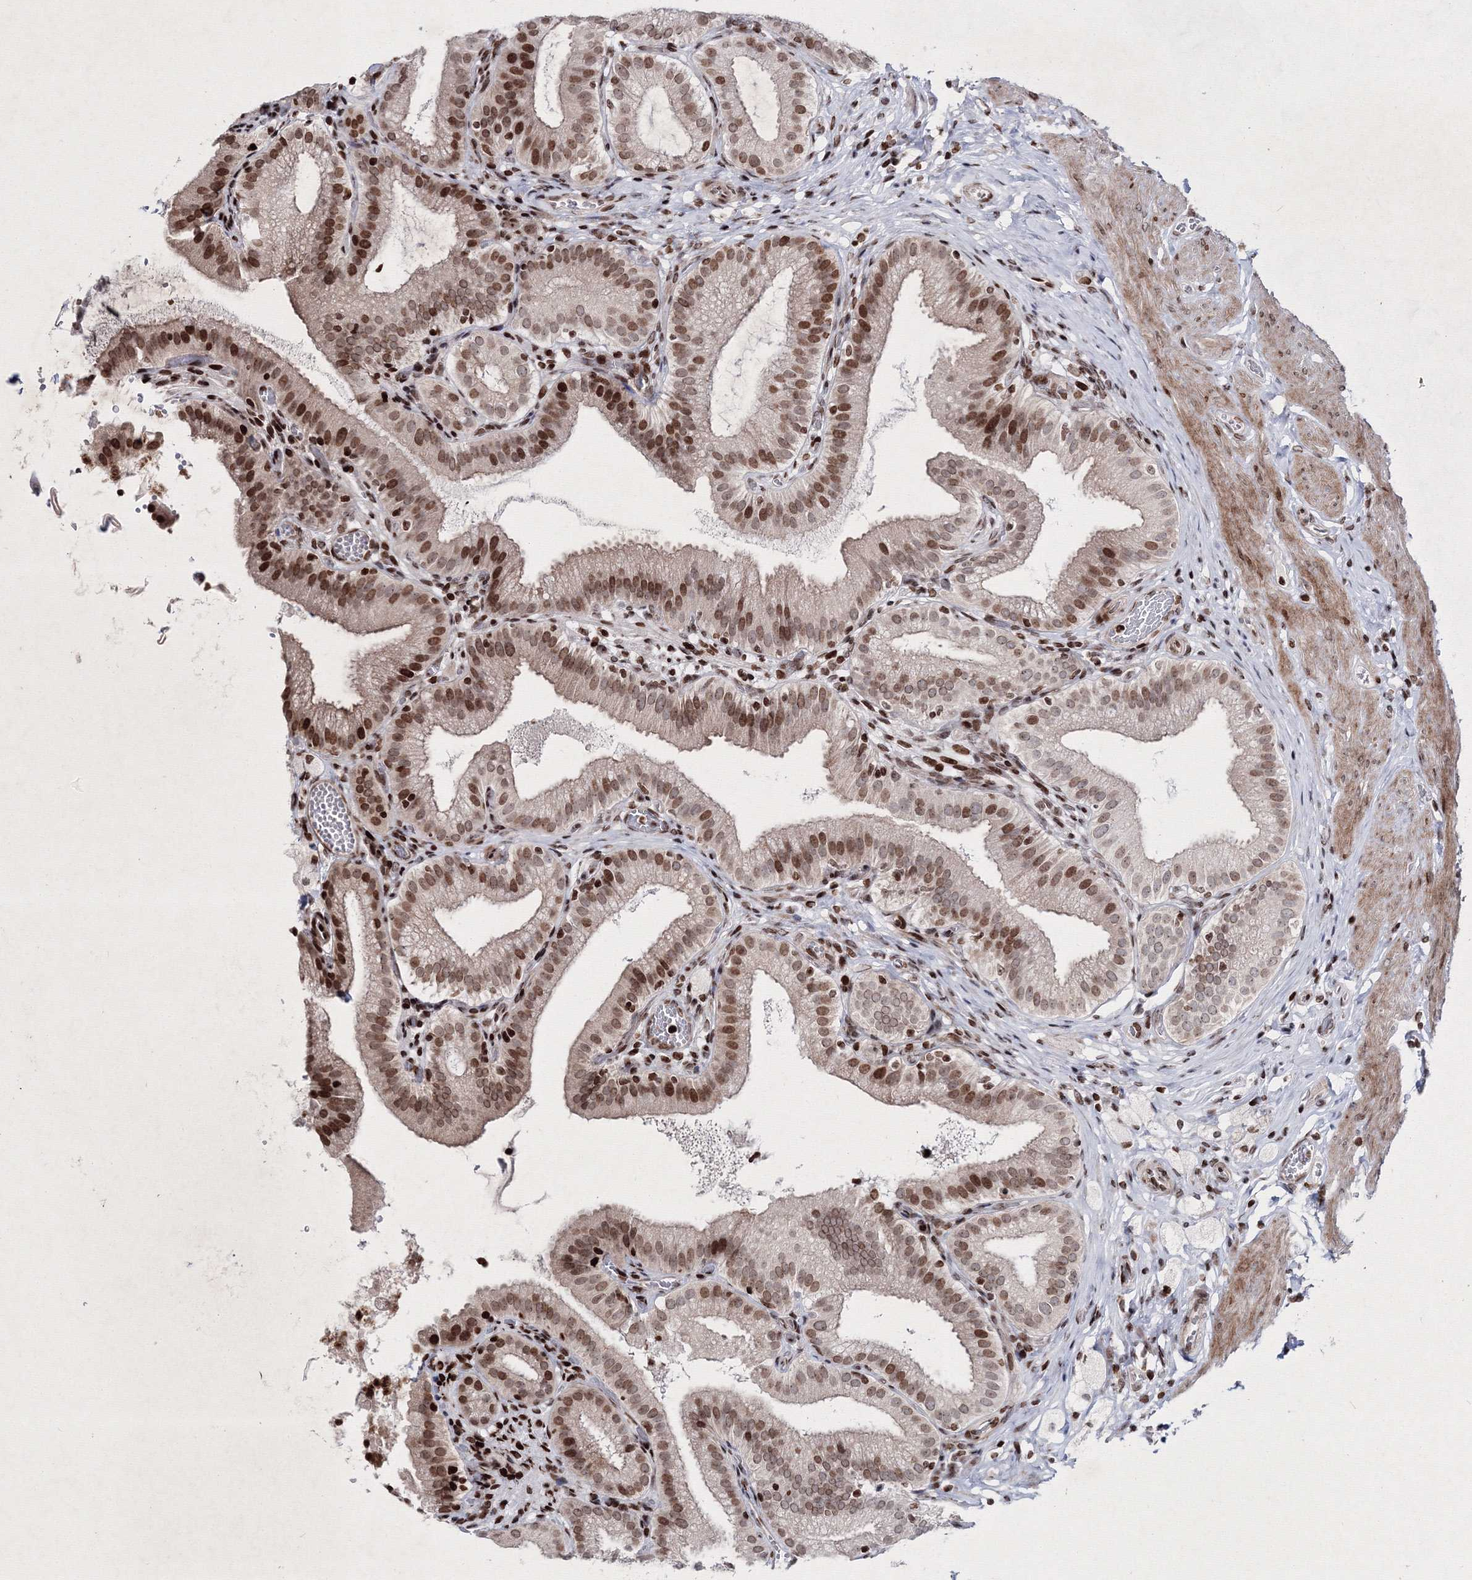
{"staining": {"intensity": "moderate", "quantity": ">75%", "location": "nuclear"}, "tissue": "gallbladder", "cell_type": "Glandular cells", "image_type": "normal", "snomed": [{"axis": "morphology", "description": "Normal tissue, NOS"}, {"axis": "topography", "description": "Gallbladder"}], "caption": "Glandular cells display medium levels of moderate nuclear positivity in approximately >75% of cells in normal human gallbladder.", "gene": "SMIM29", "patient": {"sex": "male", "age": 54}}